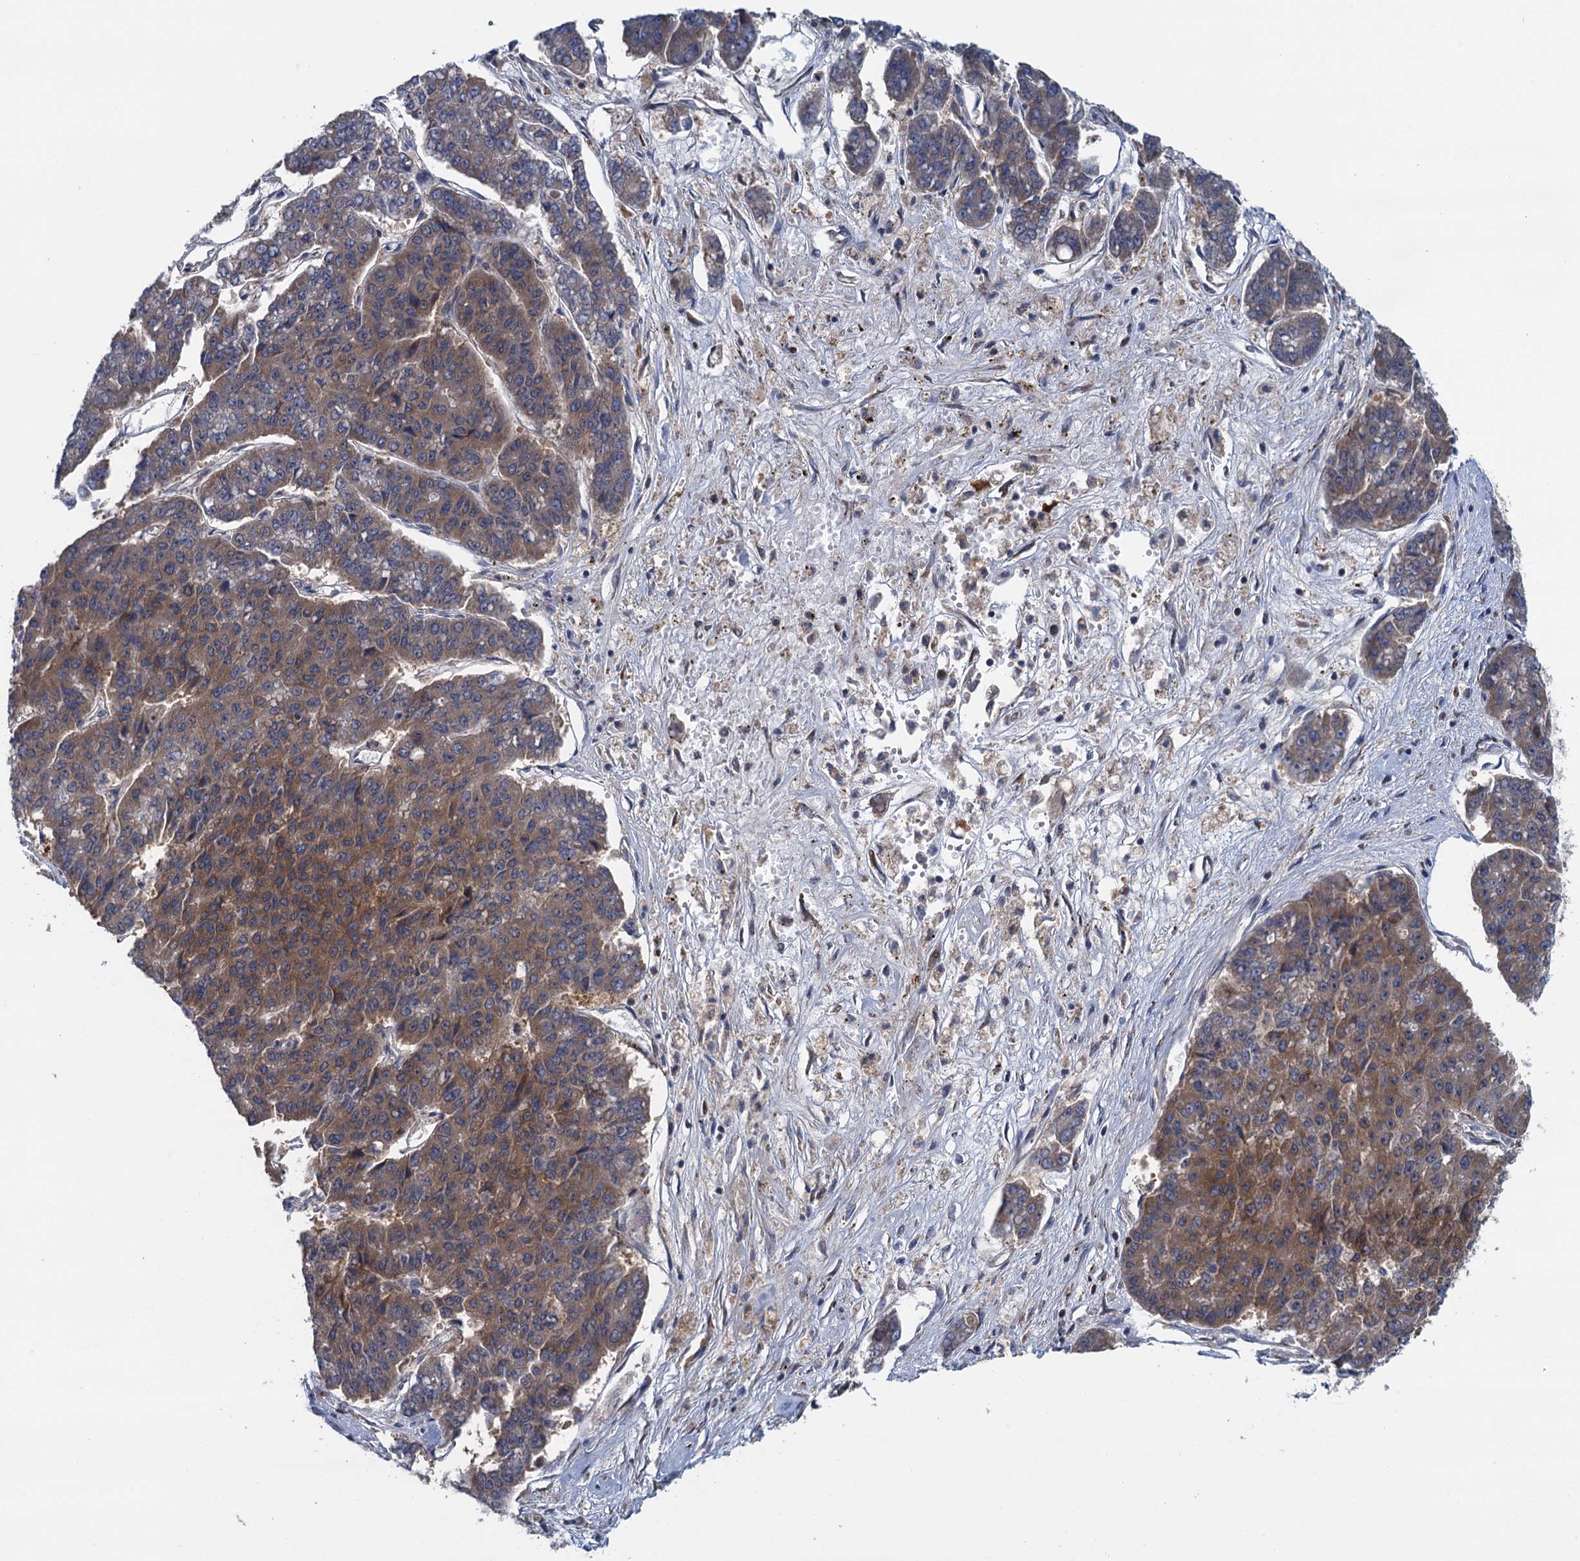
{"staining": {"intensity": "moderate", "quantity": ">75%", "location": "cytoplasmic/membranous"}, "tissue": "pancreatic cancer", "cell_type": "Tumor cells", "image_type": "cancer", "snomed": [{"axis": "morphology", "description": "Adenocarcinoma, NOS"}, {"axis": "topography", "description": "Pancreas"}], "caption": "Immunohistochemical staining of pancreatic cancer (adenocarcinoma) shows moderate cytoplasmic/membranous protein staining in approximately >75% of tumor cells.", "gene": "CNTN5", "patient": {"sex": "male", "age": 50}}